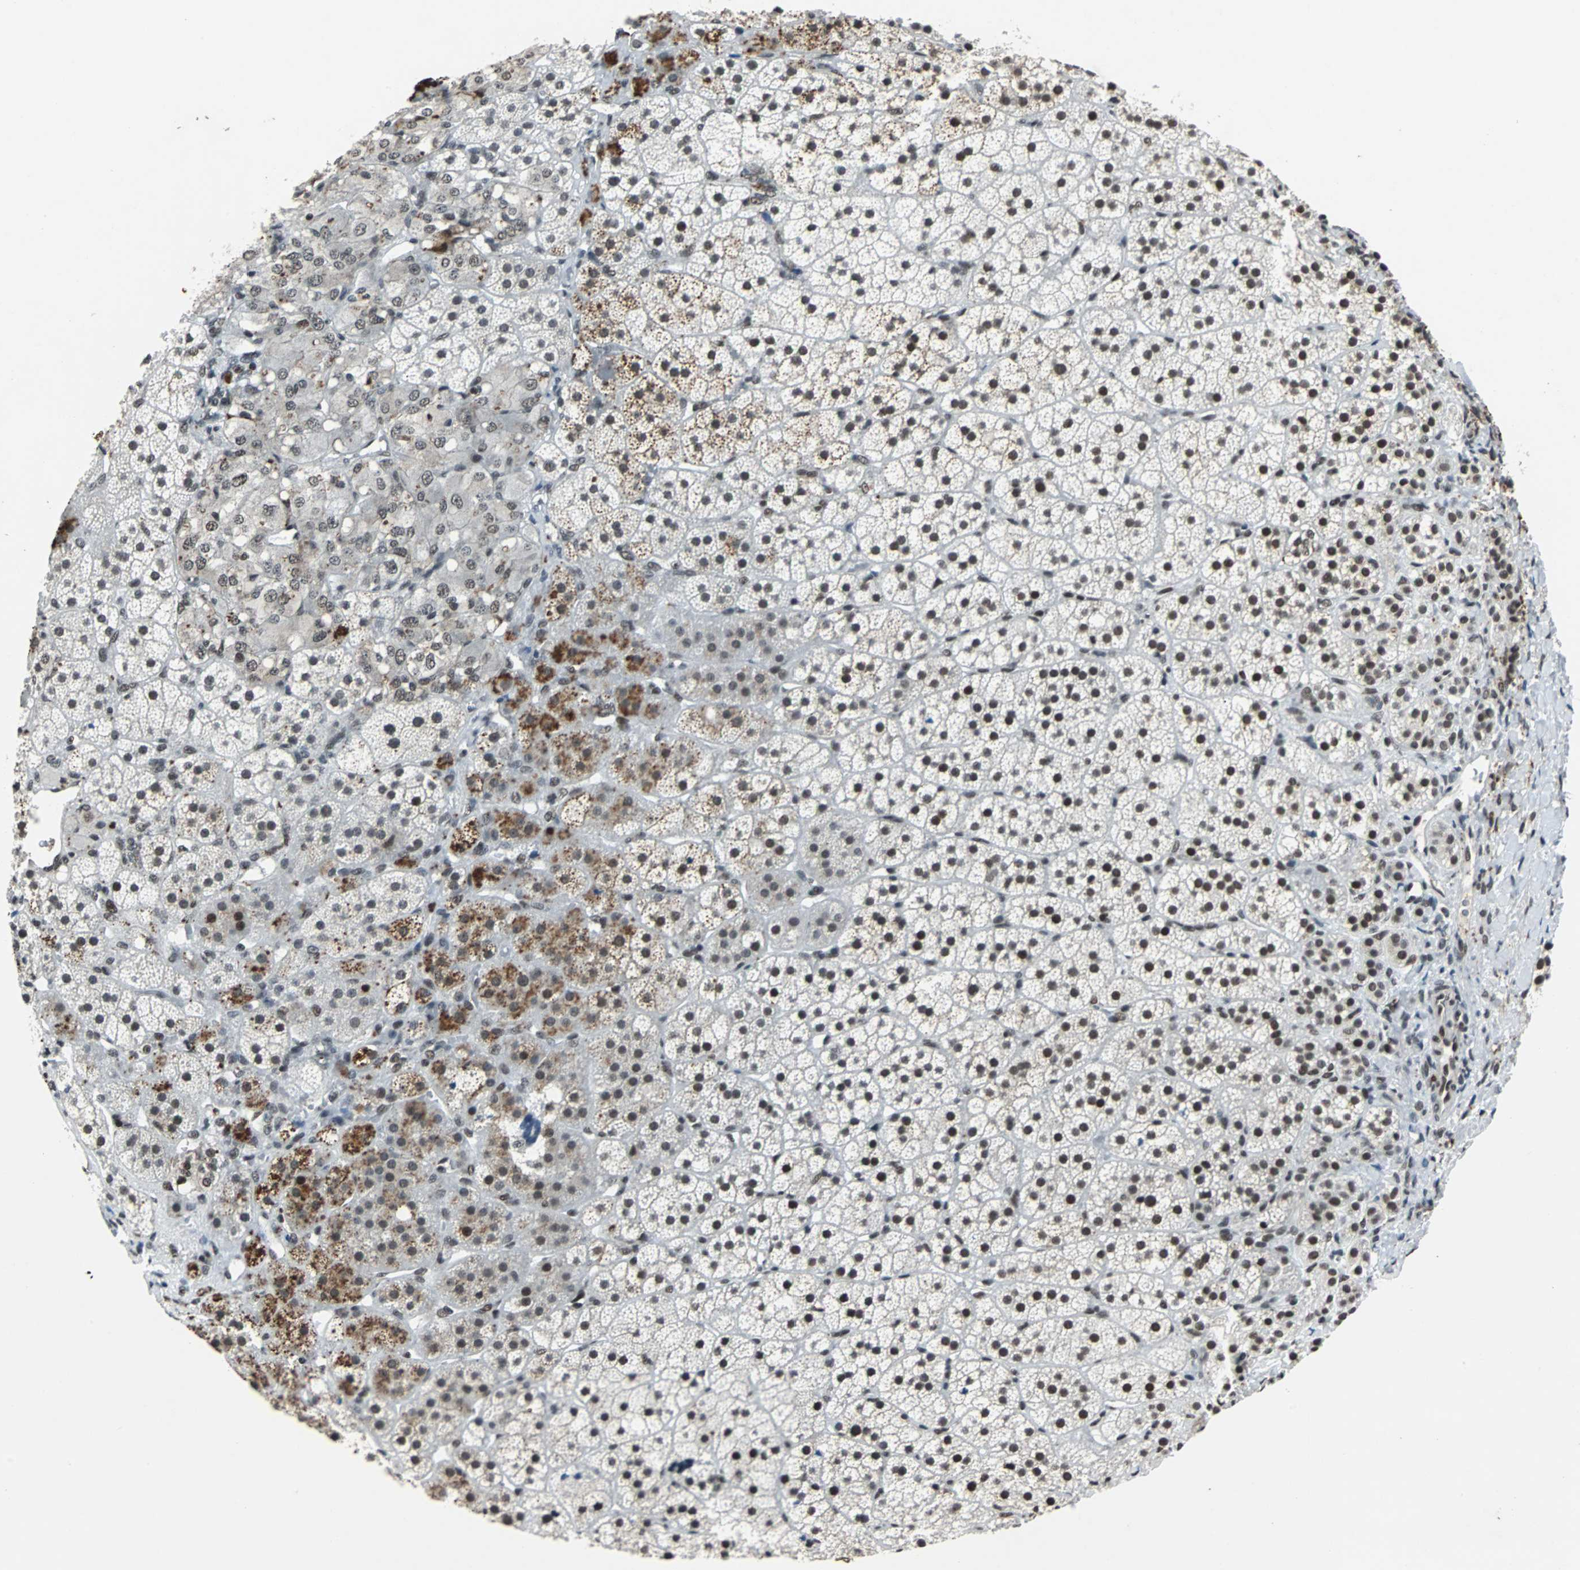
{"staining": {"intensity": "moderate", "quantity": "25%-75%", "location": "cytoplasmic/membranous,nuclear"}, "tissue": "adrenal gland", "cell_type": "Glandular cells", "image_type": "normal", "snomed": [{"axis": "morphology", "description": "Normal tissue, NOS"}, {"axis": "topography", "description": "Adrenal gland"}], "caption": "Protein staining by immunohistochemistry exhibits moderate cytoplasmic/membranous,nuclear positivity in about 25%-75% of glandular cells in normal adrenal gland. The protein of interest is stained brown, and the nuclei are stained in blue (DAB (3,3'-diaminobenzidine) IHC with brightfield microscopy, high magnification).", "gene": "GATAD2A", "patient": {"sex": "female", "age": 44}}